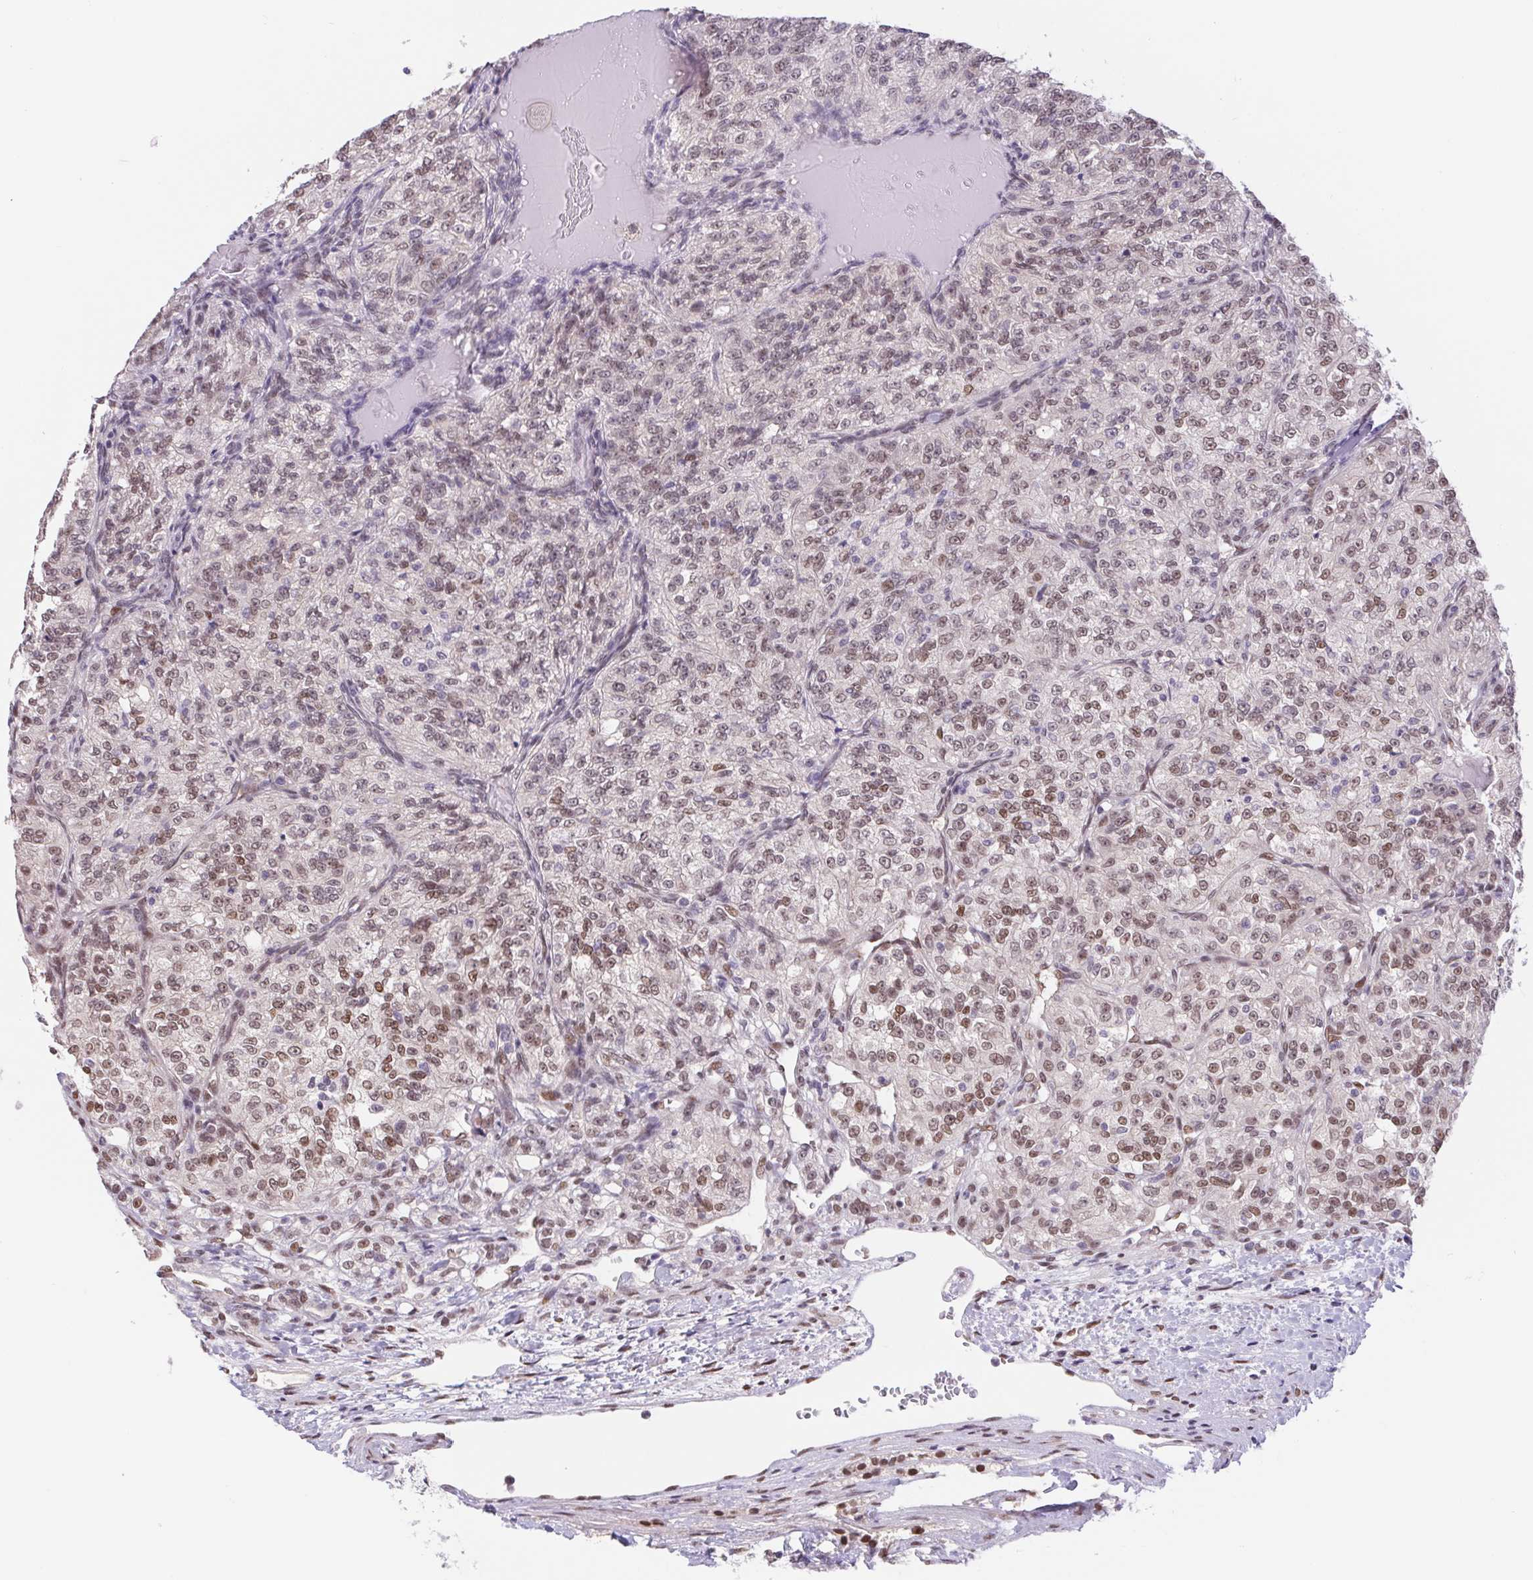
{"staining": {"intensity": "moderate", "quantity": "25%-75%", "location": "nuclear"}, "tissue": "renal cancer", "cell_type": "Tumor cells", "image_type": "cancer", "snomed": [{"axis": "morphology", "description": "Adenocarcinoma, NOS"}, {"axis": "topography", "description": "Kidney"}], "caption": "High-power microscopy captured an IHC image of renal cancer (adenocarcinoma), revealing moderate nuclear expression in approximately 25%-75% of tumor cells. (Brightfield microscopy of DAB IHC at high magnification).", "gene": "CAND1", "patient": {"sex": "female", "age": 63}}